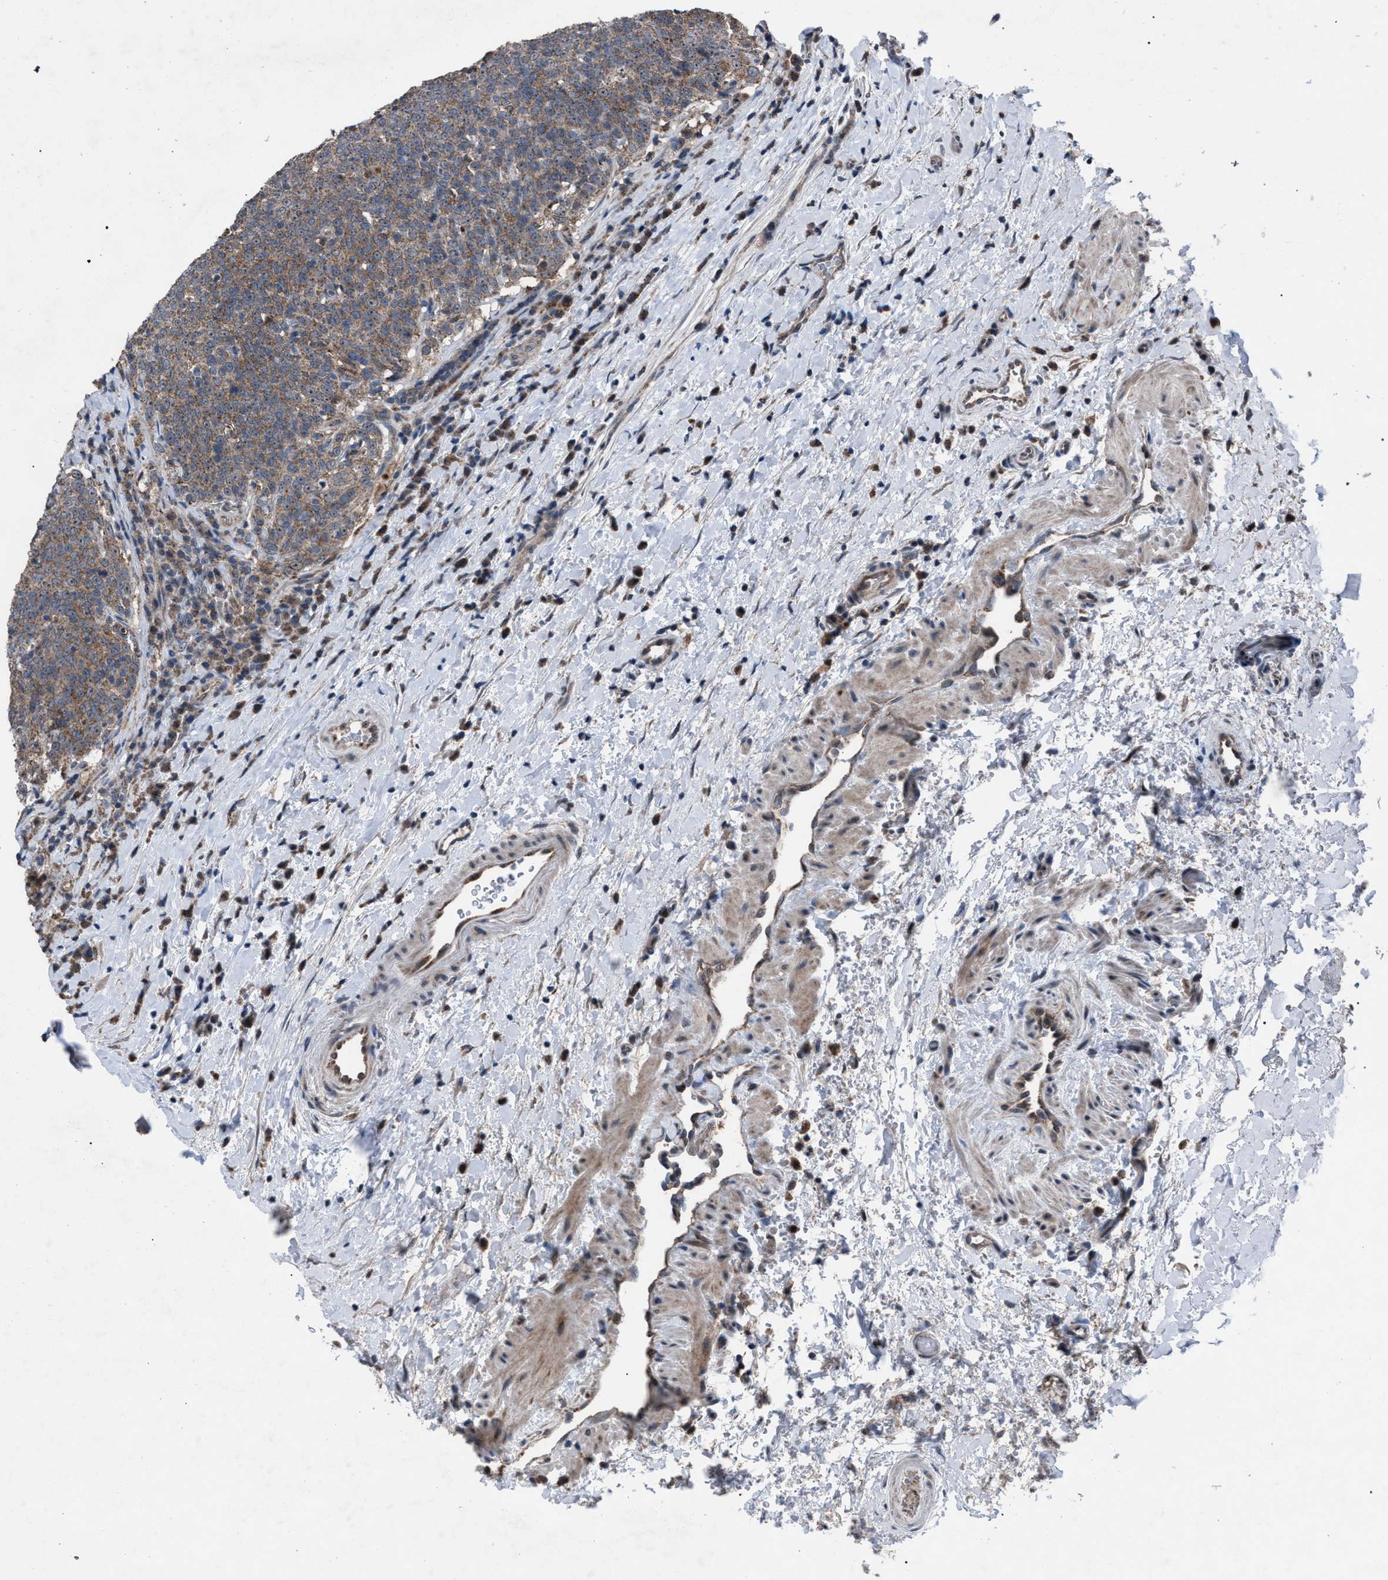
{"staining": {"intensity": "moderate", "quantity": ">75%", "location": "cytoplasmic/membranous"}, "tissue": "head and neck cancer", "cell_type": "Tumor cells", "image_type": "cancer", "snomed": [{"axis": "morphology", "description": "Squamous cell carcinoma, NOS"}, {"axis": "morphology", "description": "Squamous cell carcinoma, metastatic, NOS"}, {"axis": "topography", "description": "Lymph node"}, {"axis": "topography", "description": "Head-Neck"}], "caption": "Immunohistochemistry (IHC) of human head and neck cancer (squamous cell carcinoma) displays medium levels of moderate cytoplasmic/membranous staining in about >75% of tumor cells.", "gene": "HSD17B4", "patient": {"sex": "male", "age": 62}}